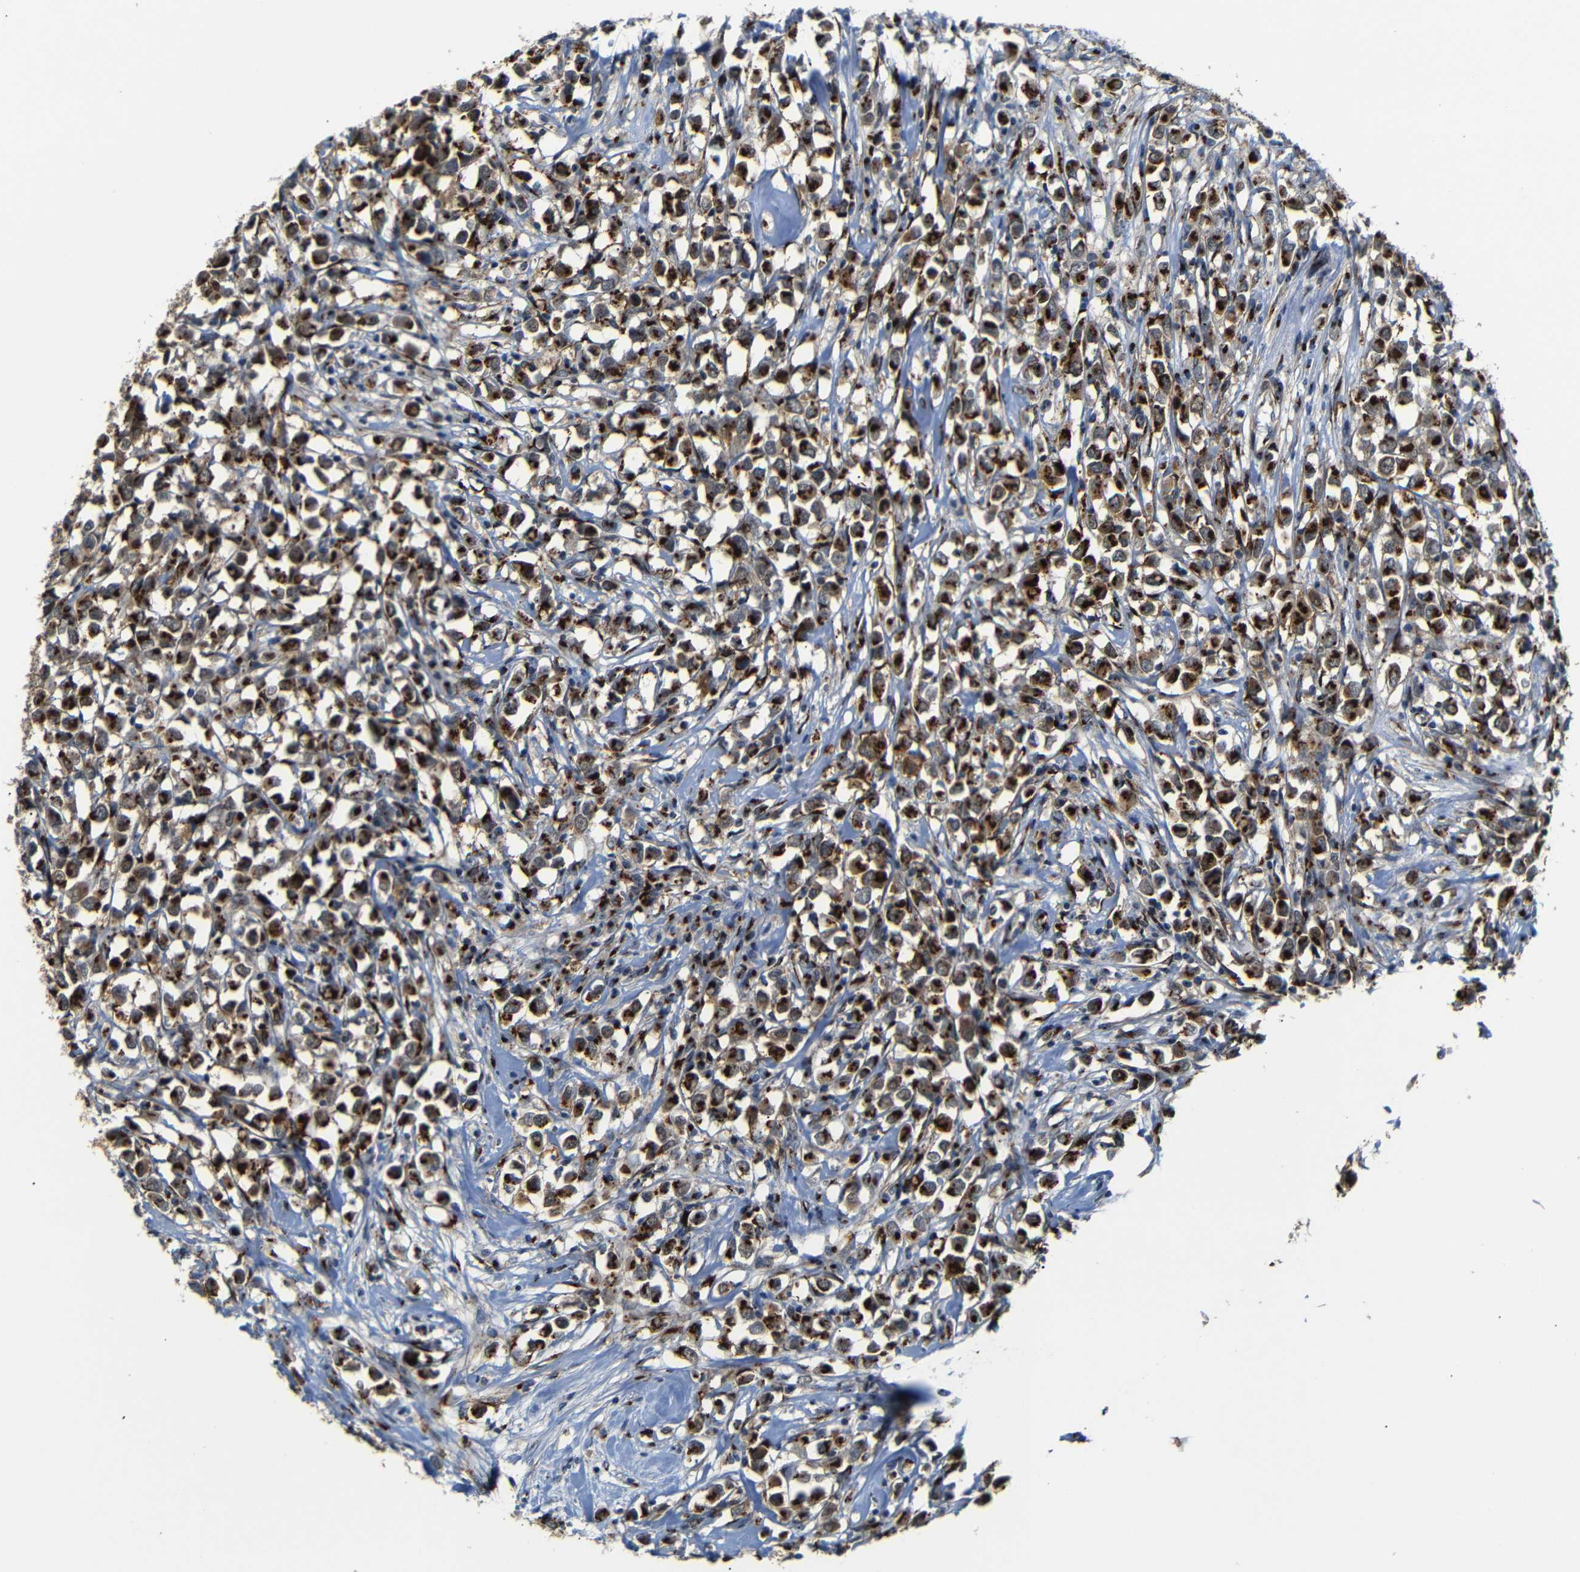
{"staining": {"intensity": "strong", "quantity": ">75%", "location": "cytoplasmic/membranous"}, "tissue": "breast cancer", "cell_type": "Tumor cells", "image_type": "cancer", "snomed": [{"axis": "morphology", "description": "Duct carcinoma"}, {"axis": "topography", "description": "Breast"}], "caption": "Strong cytoplasmic/membranous positivity is seen in approximately >75% of tumor cells in breast cancer (infiltrating ductal carcinoma). (Brightfield microscopy of DAB IHC at high magnification).", "gene": "TGOLN2", "patient": {"sex": "female", "age": 61}}